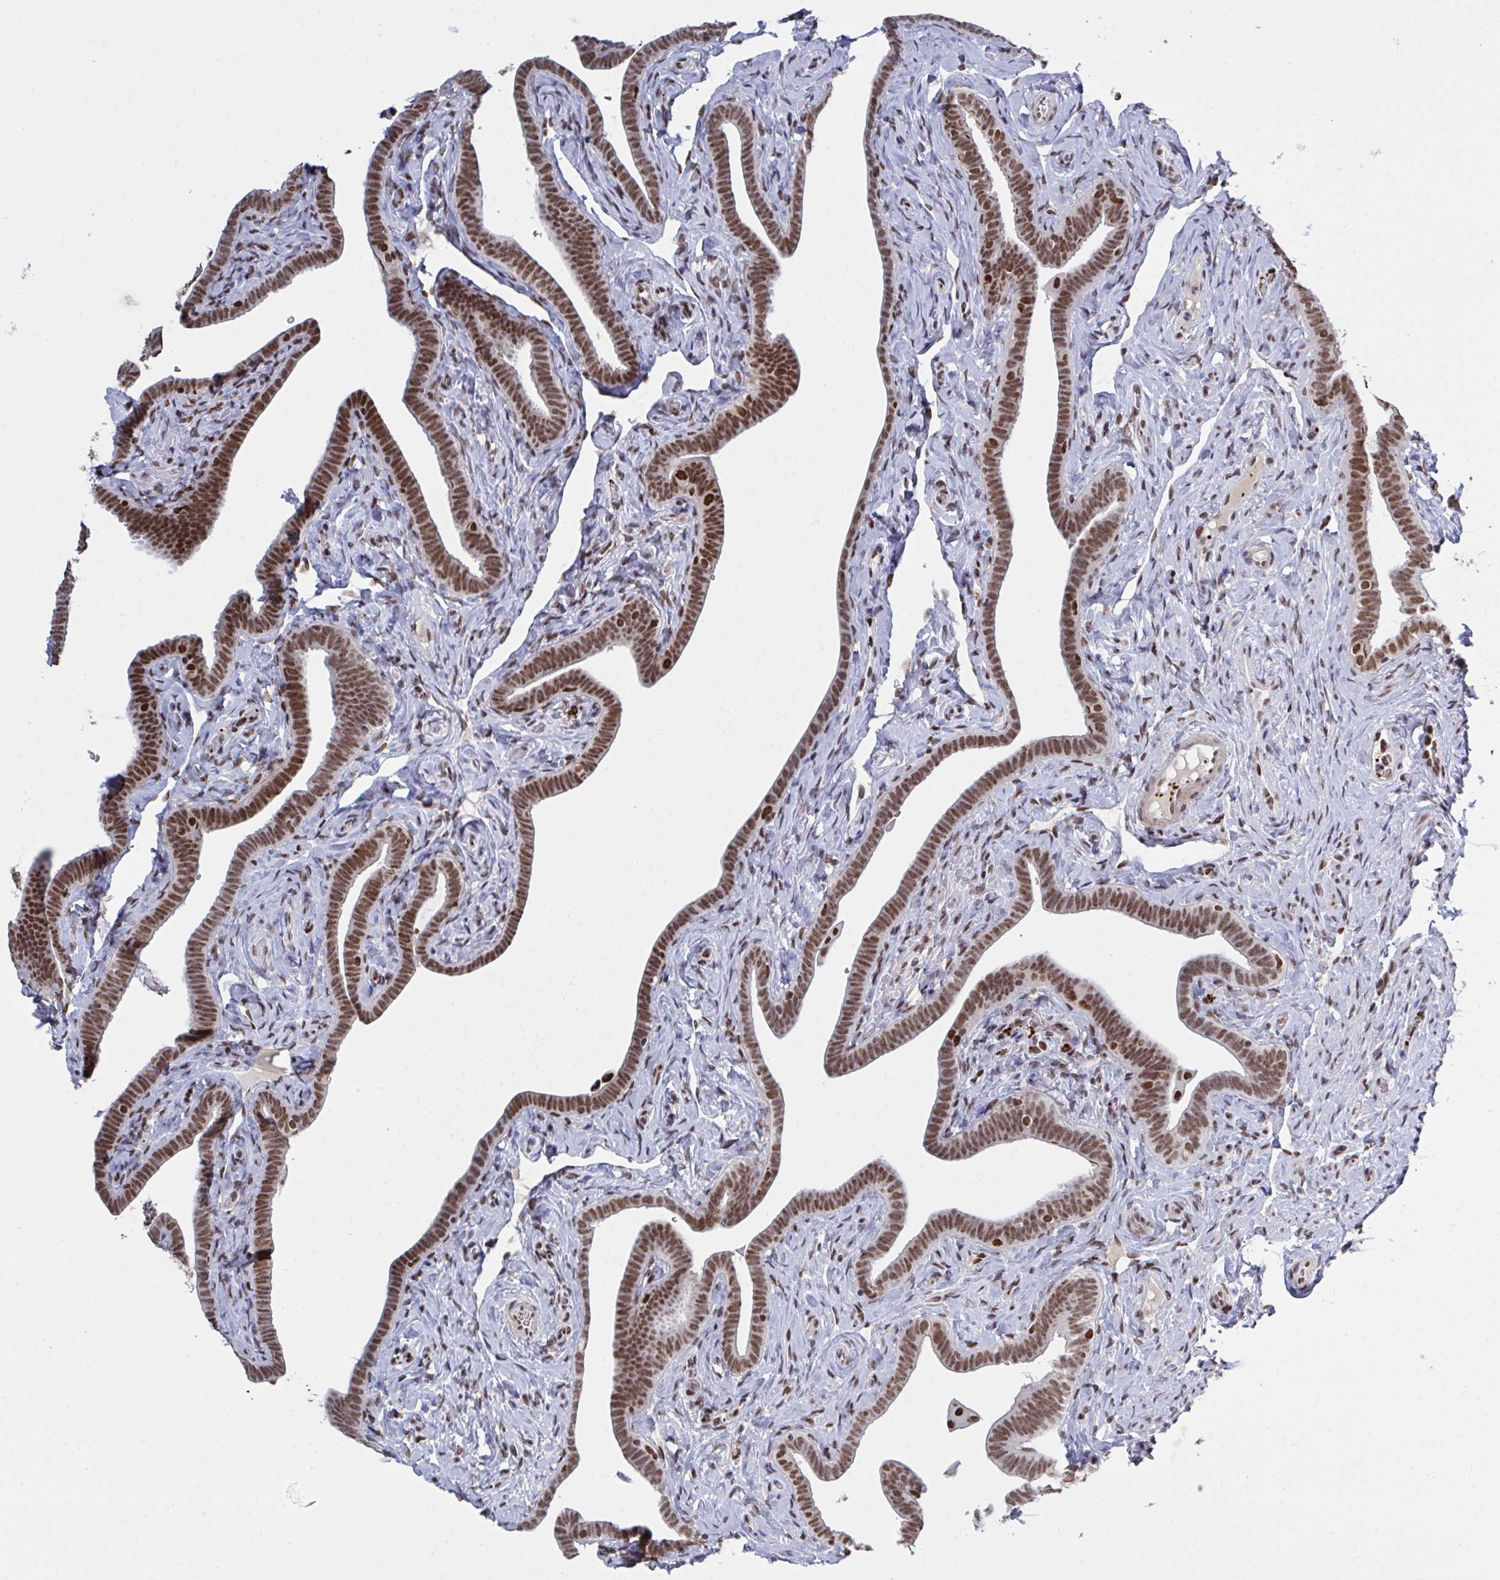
{"staining": {"intensity": "strong", "quantity": ">75%", "location": "nuclear"}, "tissue": "fallopian tube", "cell_type": "Glandular cells", "image_type": "normal", "snomed": [{"axis": "morphology", "description": "Normal tissue, NOS"}, {"axis": "topography", "description": "Fallopian tube"}], "caption": "A brown stain shows strong nuclear expression of a protein in glandular cells of benign fallopian tube.", "gene": "ZNF607", "patient": {"sex": "female", "age": 69}}